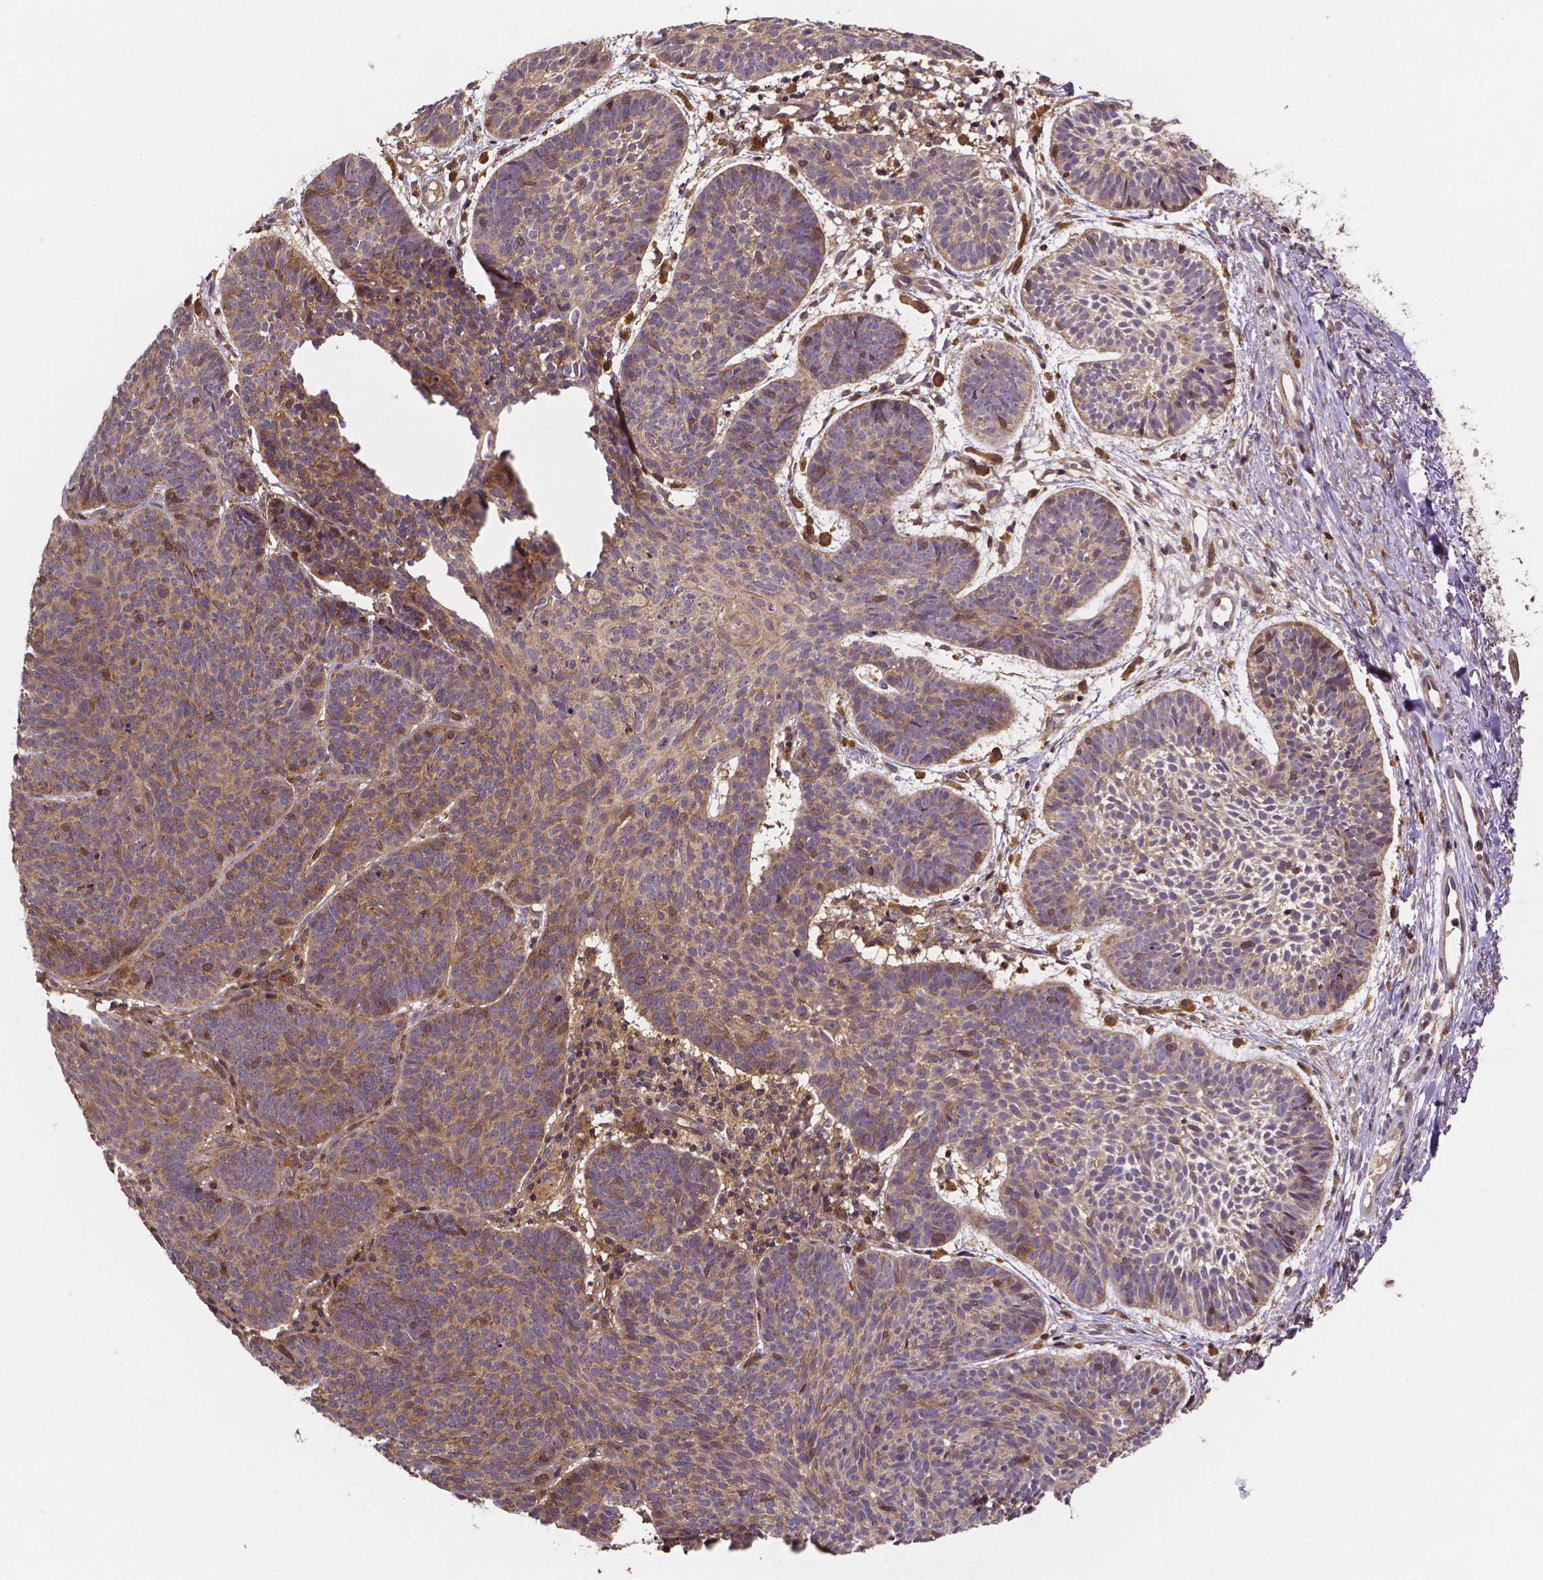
{"staining": {"intensity": "weak", "quantity": "25%-75%", "location": "cytoplasmic/membranous"}, "tissue": "skin cancer", "cell_type": "Tumor cells", "image_type": "cancer", "snomed": [{"axis": "morphology", "description": "Basal cell carcinoma"}, {"axis": "topography", "description": "Skin"}], "caption": "There is low levels of weak cytoplasmic/membranous positivity in tumor cells of basal cell carcinoma (skin), as demonstrated by immunohistochemical staining (brown color).", "gene": "RNF123", "patient": {"sex": "male", "age": 72}}